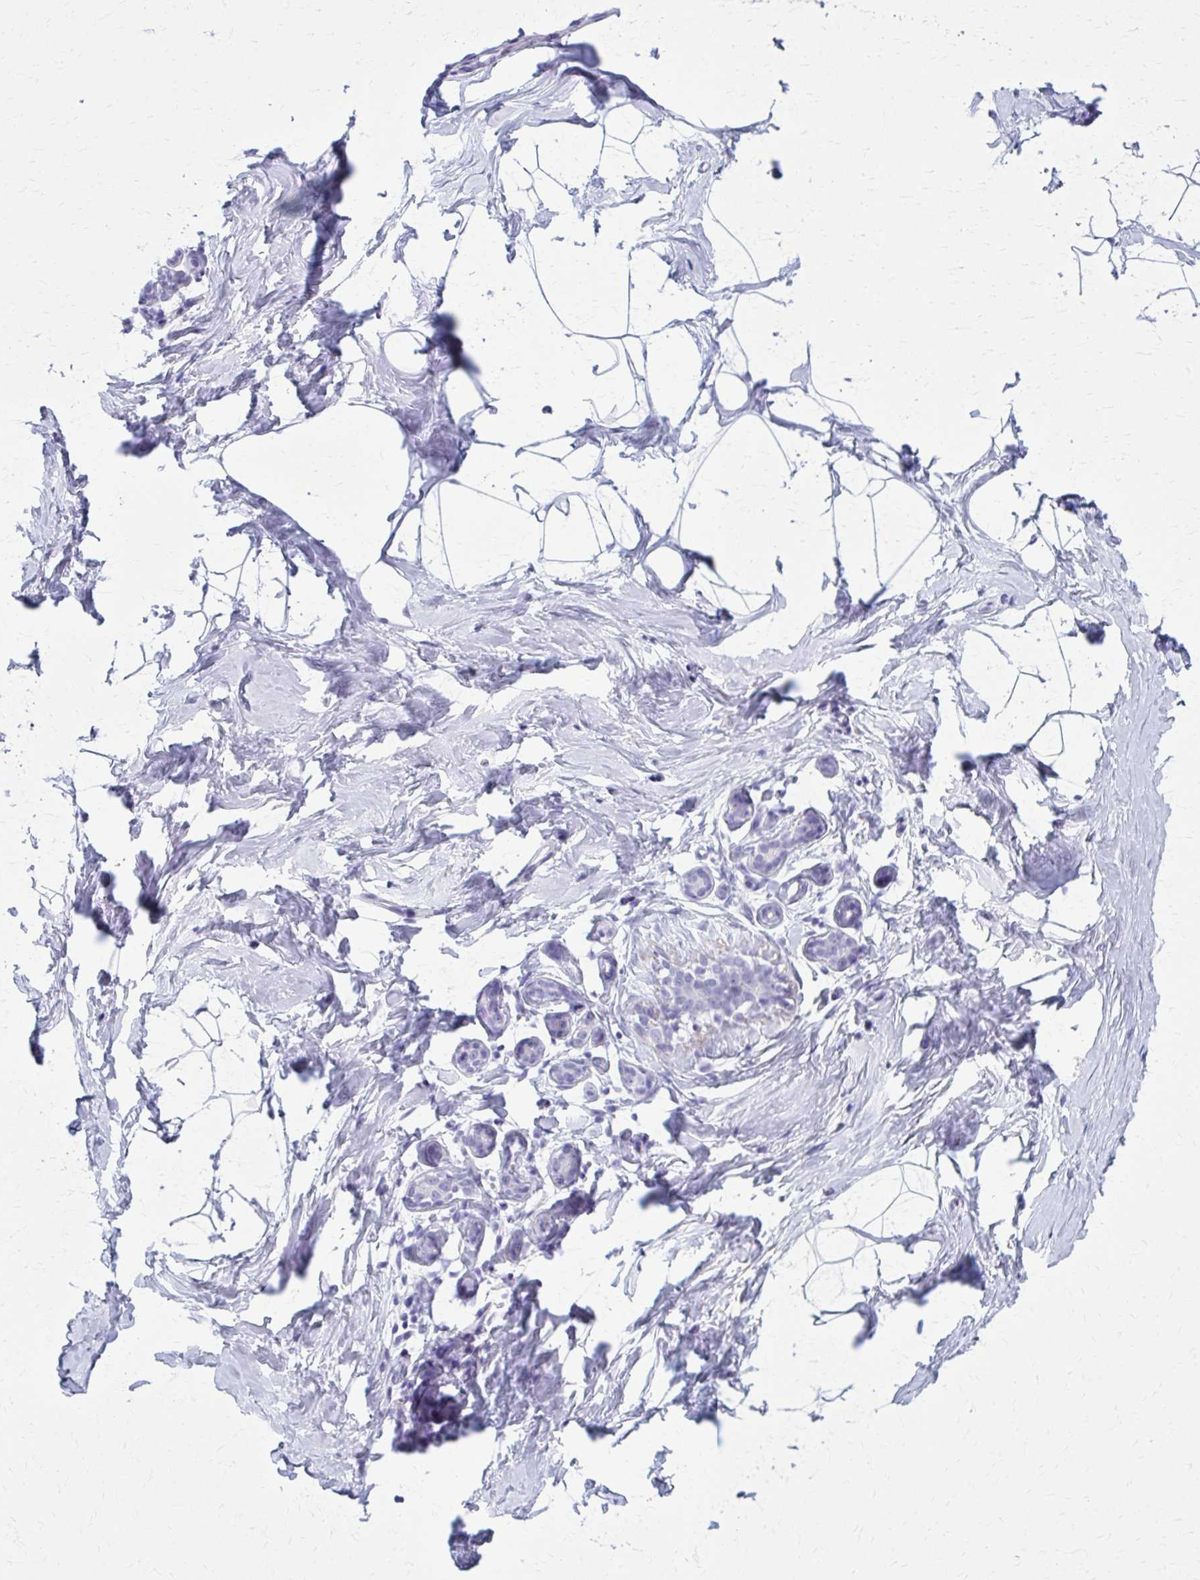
{"staining": {"intensity": "negative", "quantity": "none", "location": "none"}, "tissue": "breast", "cell_type": "Adipocytes", "image_type": "normal", "snomed": [{"axis": "morphology", "description": "Normal tissue, NOS"}, {"axis": "topography", "description": "Breast"}], "caption": "Adipocytes are negative for brown protein staining in benign breast. (DAB (3,3'-diaminobenzidine) immunohistochemistry, high magnification).", "gene": "MPLKIP", "patient": {"sex": "female", "age": 32}}